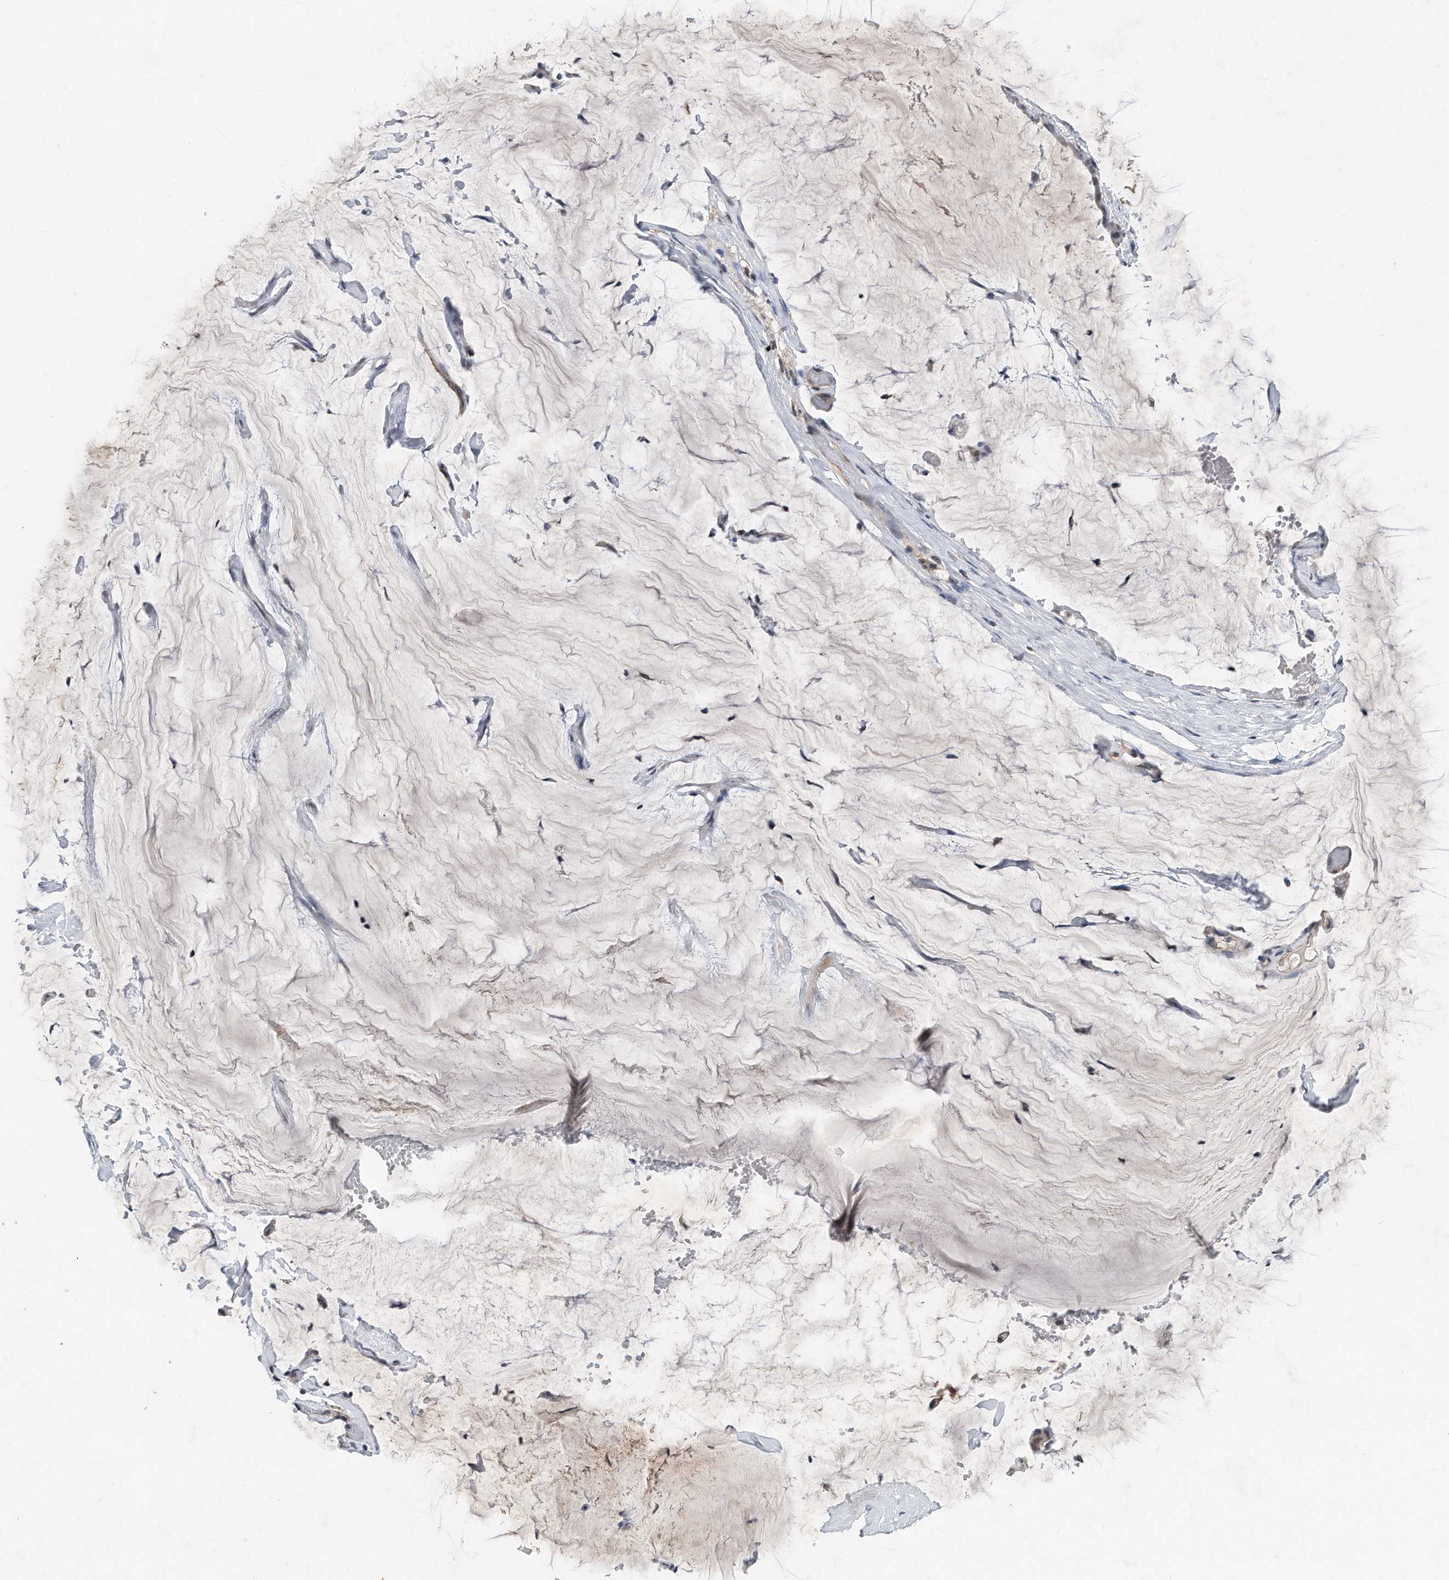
{"staining": {"intensity": "negative", "quantity": "none", "location": "none"}, "tissue": "ovarian cancer", "cell_type": "Tumor cells", "image_type": "cancer", "snomed": [{"axis": "morphology", "description": "Cystadenocarcinoma, mucinous, NOS"}, {"axis": "topography", "description": "Ovary"}], "caption": "The histopathology image displays no significant staining in tumor cells of ovarian cancer.", "gene": "TP53INP1", "patient": {"sex": "female", "age": 39}}